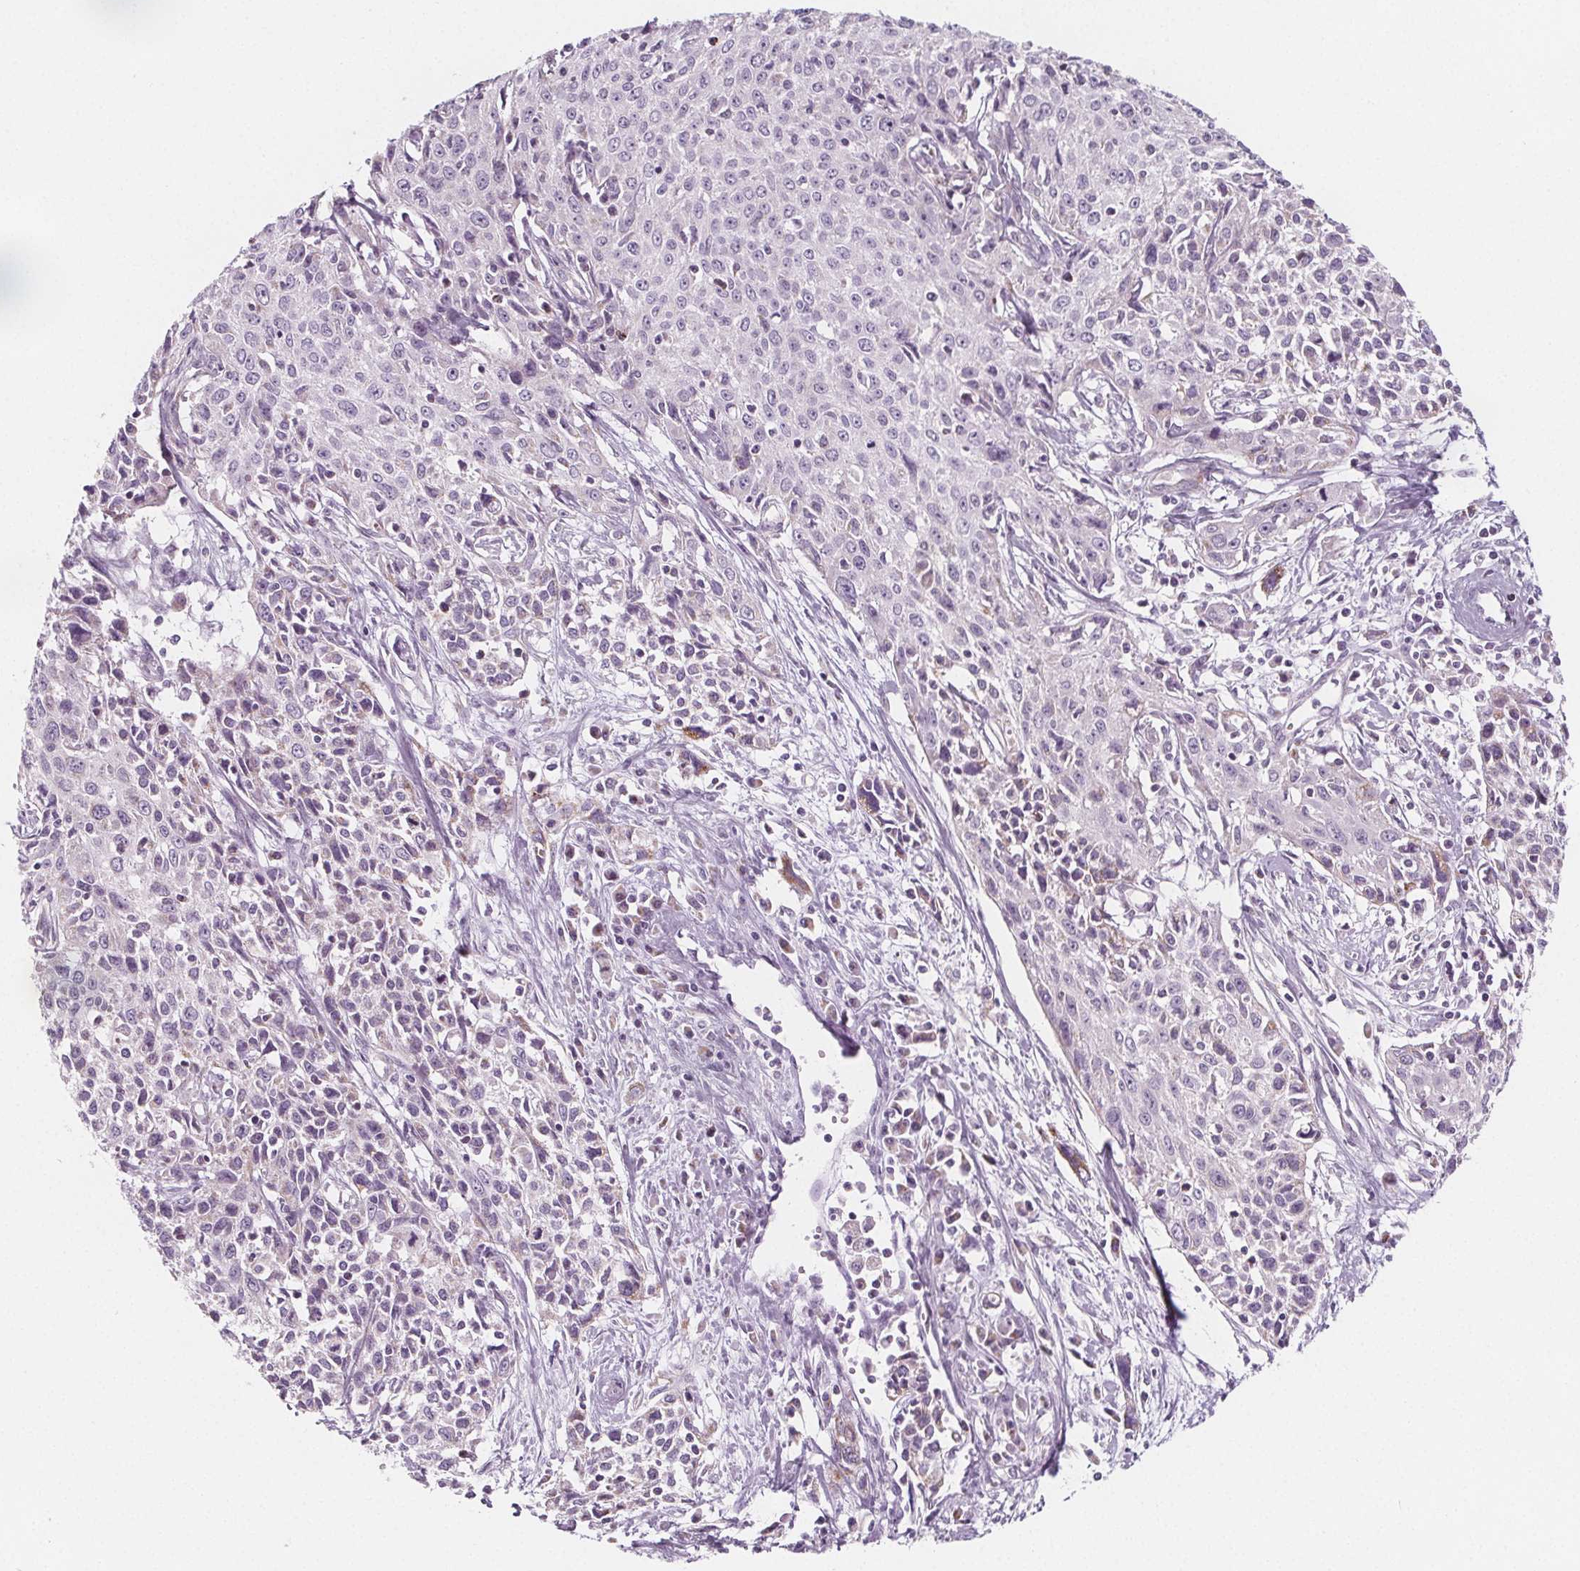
{"staining": {"intensity": "negative", "quantity": "none", "location": "none"}, "tissue": "cervical cancer", "cell_type": "Tumor cells", "image_type": "cancer", "snomed": [{"axis": "morphology", "description": "Squamous cell carcinoma, NOS"}, {"axis": "topography", "description": "Cervix"}], "caption": "There is no significant positivity in tumor cells of squamous cell carcinoma (cervical).", "gene": "IL17C", "patient": {"sex": "female", "age": 38}}